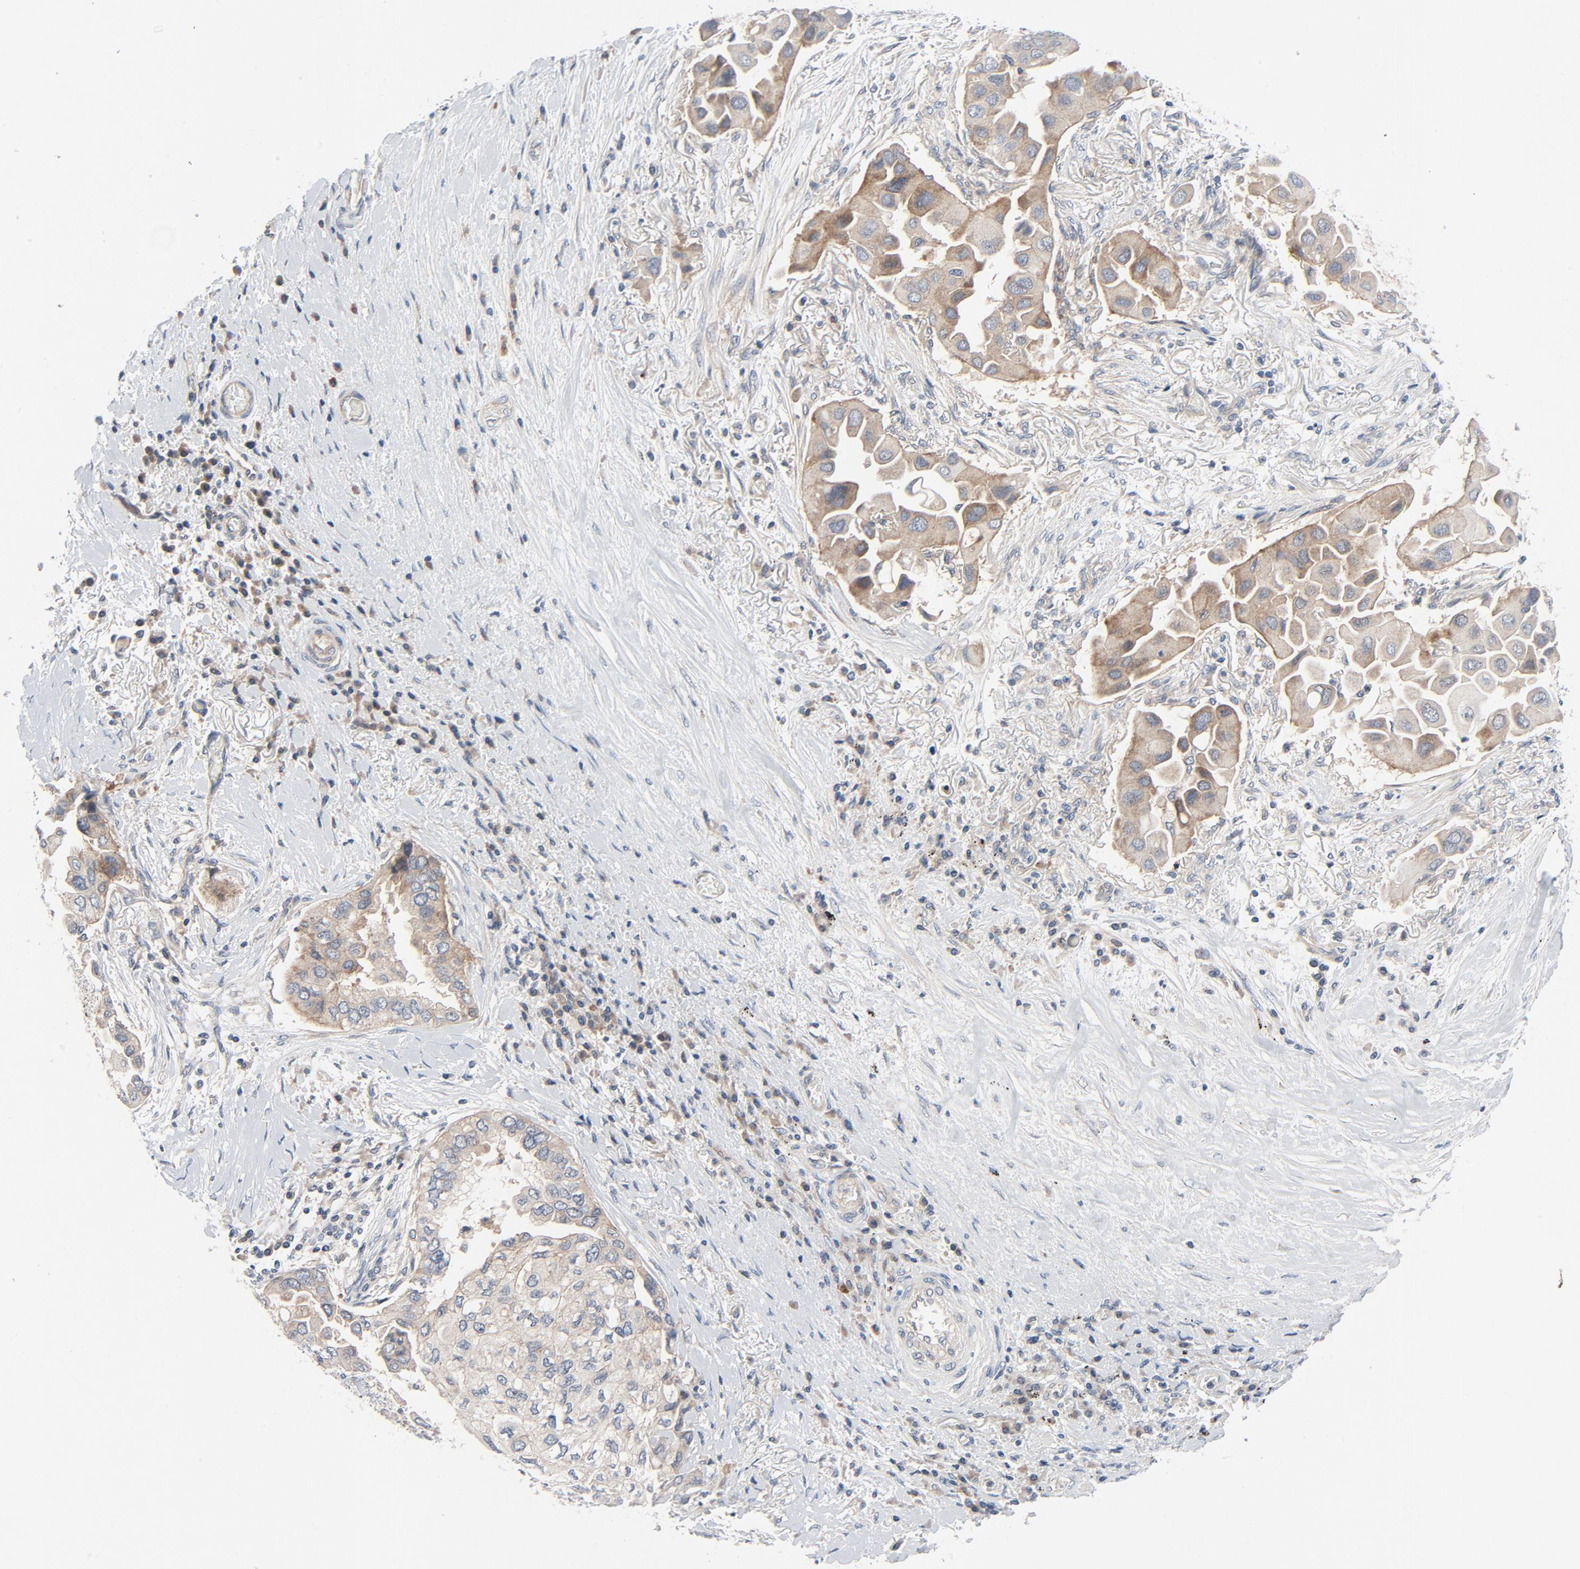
{"staining": {"intensity": "moderate", "quantity": ">75%", "location": "cytoplasmic/membranous"}, "tissue": "lung cancer", "cell_type": "Tumor cells", "image_type": "cancer", "snomed": [{"axis": "morphology", "description": "Adenocarcinoma, NOS"}, {"axis": "topography", "description": "Lung"}], "caption": "Lung cancer was stained to show a protein in brown. There is medium levels of moderate cytoplasmic/membranous positivity in approximately >75% of tumor cells.", "gene": "TSG101", "patient": {"sex": "female", "age": 76}}